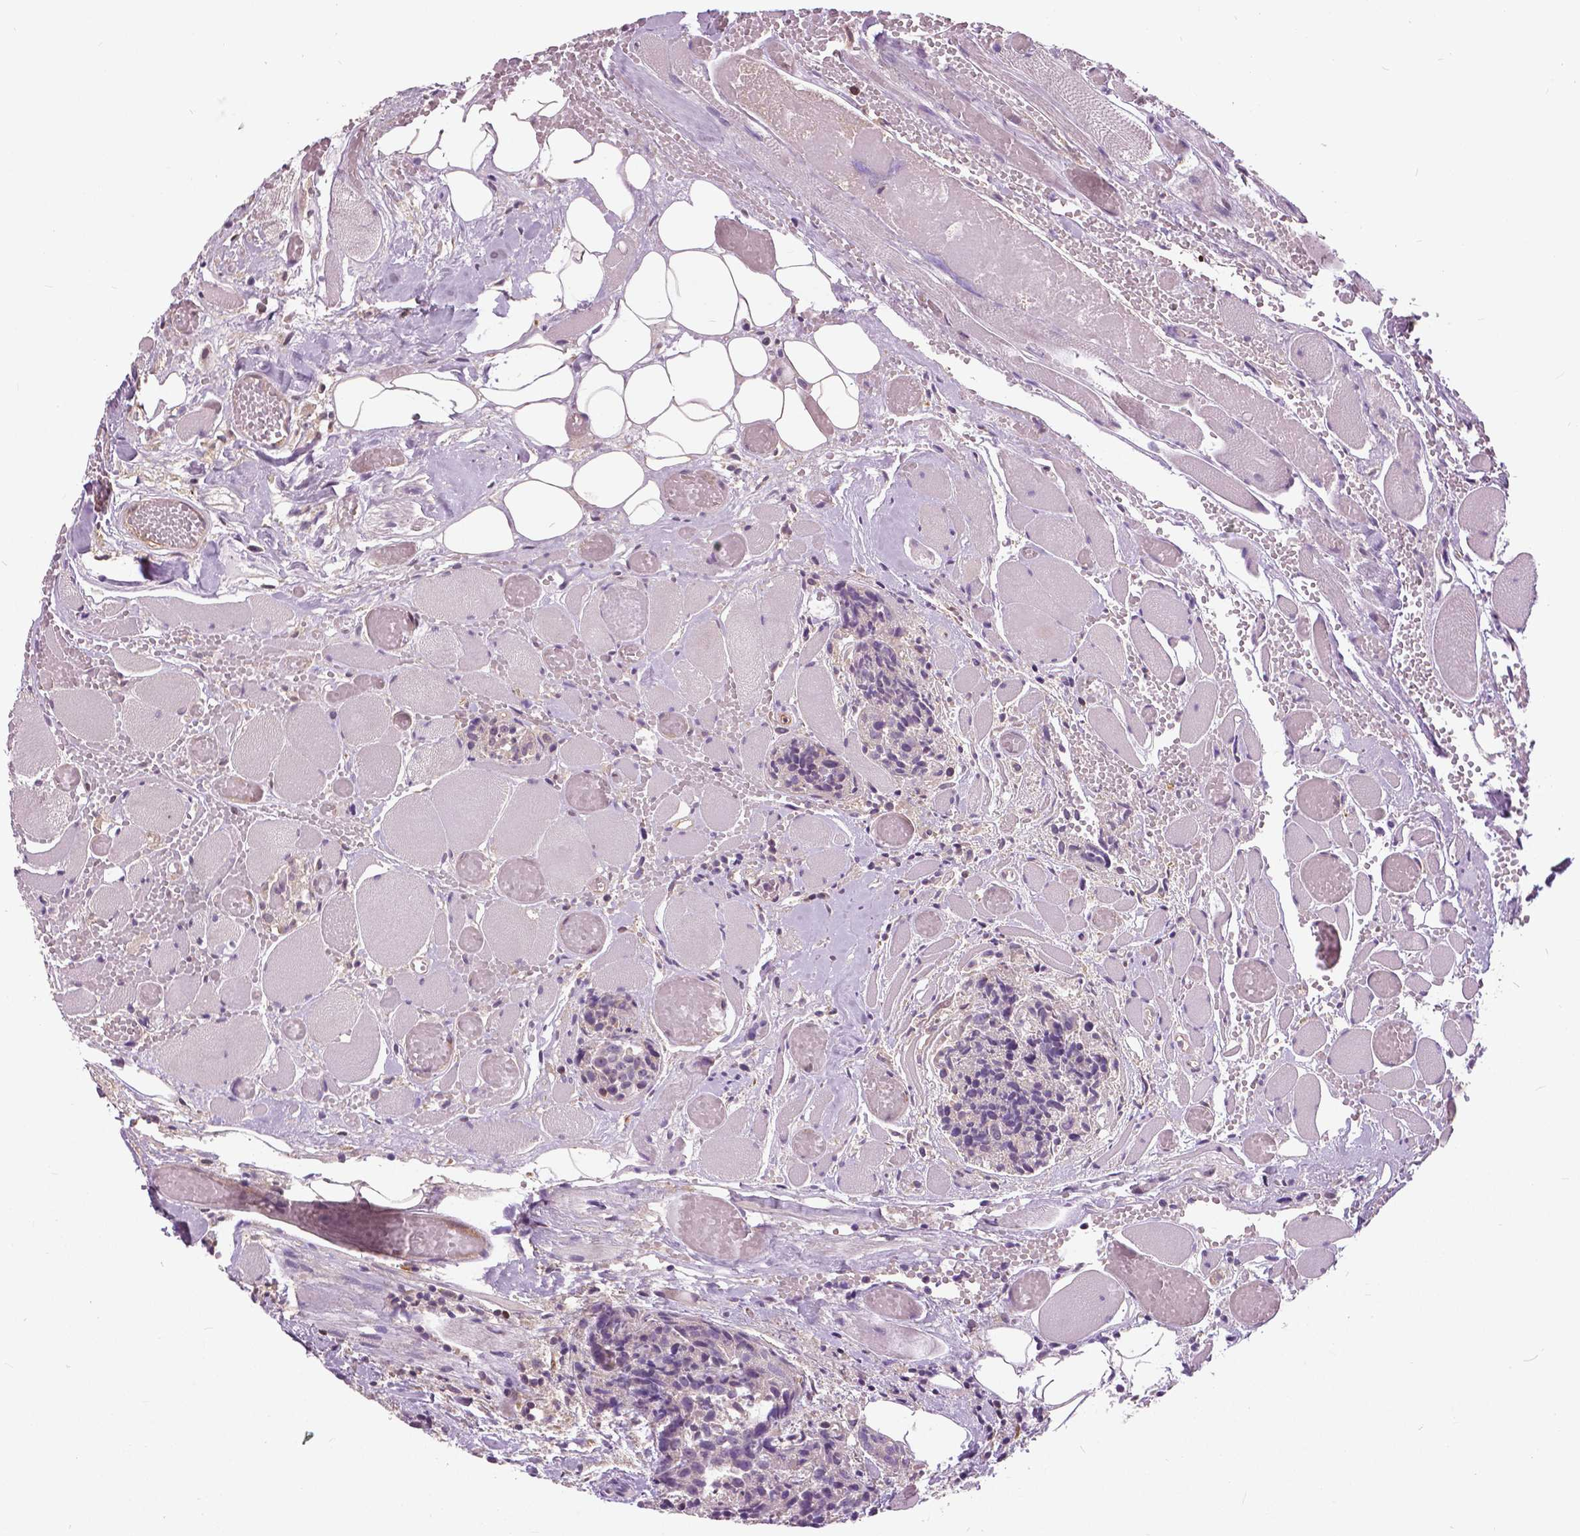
{"staining": {"intensity": "negative", "quantity": "none", "location": "none"}, "tissue": "head and neck cancer", "cell_type": "Tumor cells", "image_type": "cancer", "snomed": [{"axis": "morphology", "description": "Squamous cell carcinoma, NOS"}, {"axis": "topography", "description": "Oral tissue"}, {"axis": "topography", "description": "Head-Neck"}], "caption": "Immunohistochemistry photomicrograph of neoplastic tissue: human head and neck squamous cell carcinoma stained with DAB shows no significant protein expression in tumor cells. The staining is performed using DAB brown chromogen with nuclei counter-stained in using hematoxylin.", "gene": "ANXA13", "patient": {"sex": "male", "age": 64}}